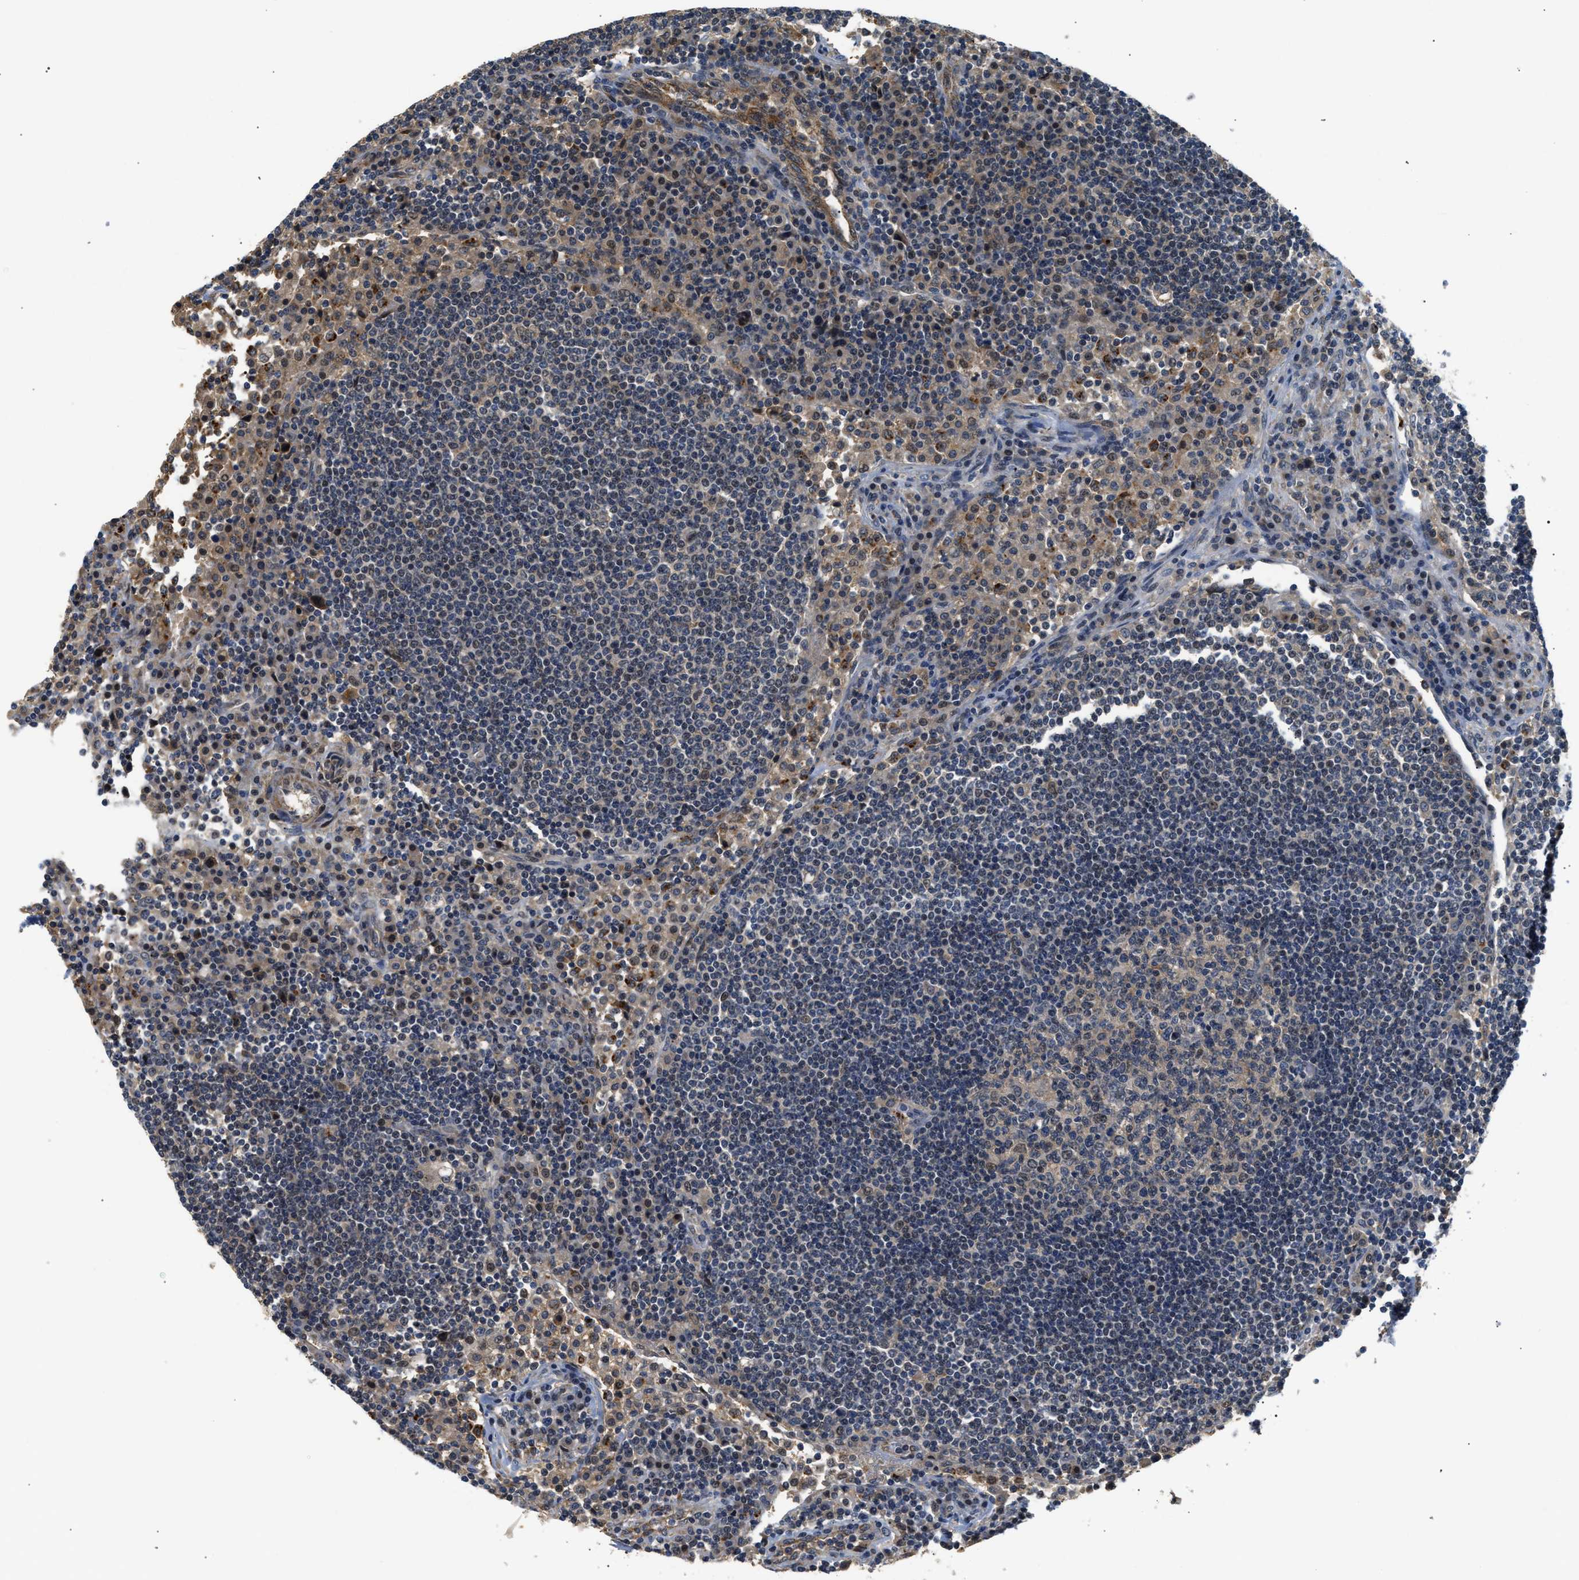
{"staining": {"intensity": "weak", "quantity": "<25%", "location": "cytoplasmic/membranous"}, "tissue": "lymph node", "cell_type": "Germinal center cells", "image_type": "normal", "snomed": [{"axis": "morphology", "description": "Normal tissue, NOS"}, {"axis": "topography", "description": "Lymph node"}], "caption": "Germinal center cells are negative for brown protein staining in benign lymph node.", "gene": "LARP6", "patient": {"sex": "female", "age": 53}}